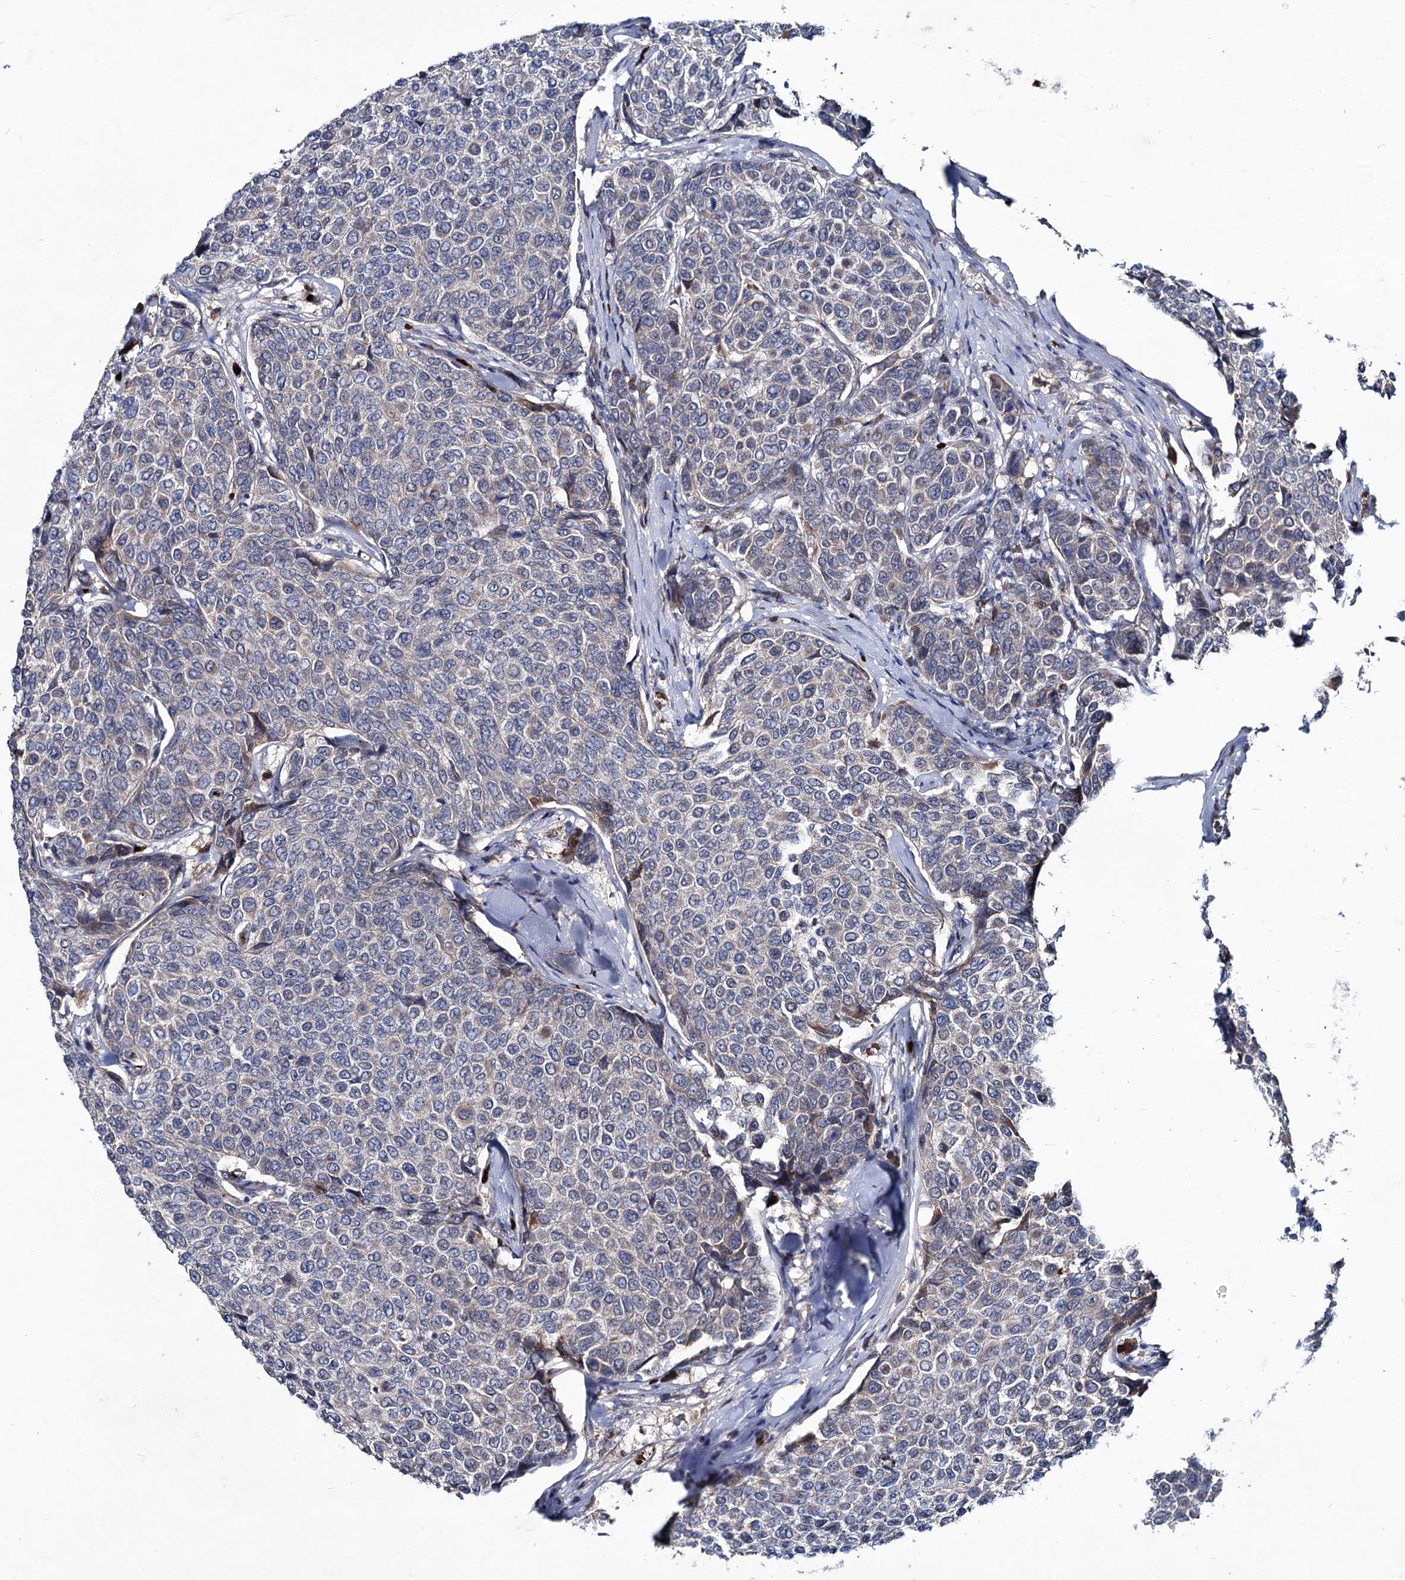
{"staining": {"intensity": "weak", "quantity": "<25%", "location": "cytoplasmic/membranous"}, "tissue": "breast cancer", "cell_type": "Tumor cells", "image_type": "cancer", "snomed": [{"axis": "morphology", "description": "Duct carcinoma"}, {"axis": "topography", "description": "Breast"}], "caption": "High magnification brightfield microscopy of breast cancer stained with DAB (brown) and counterstained with hematoxylin (blue): tumor cells show no significant expression. Nuclei are stained in blue.", "gene": "RNF6", "patient": {"sex": "female", "age": 55}}